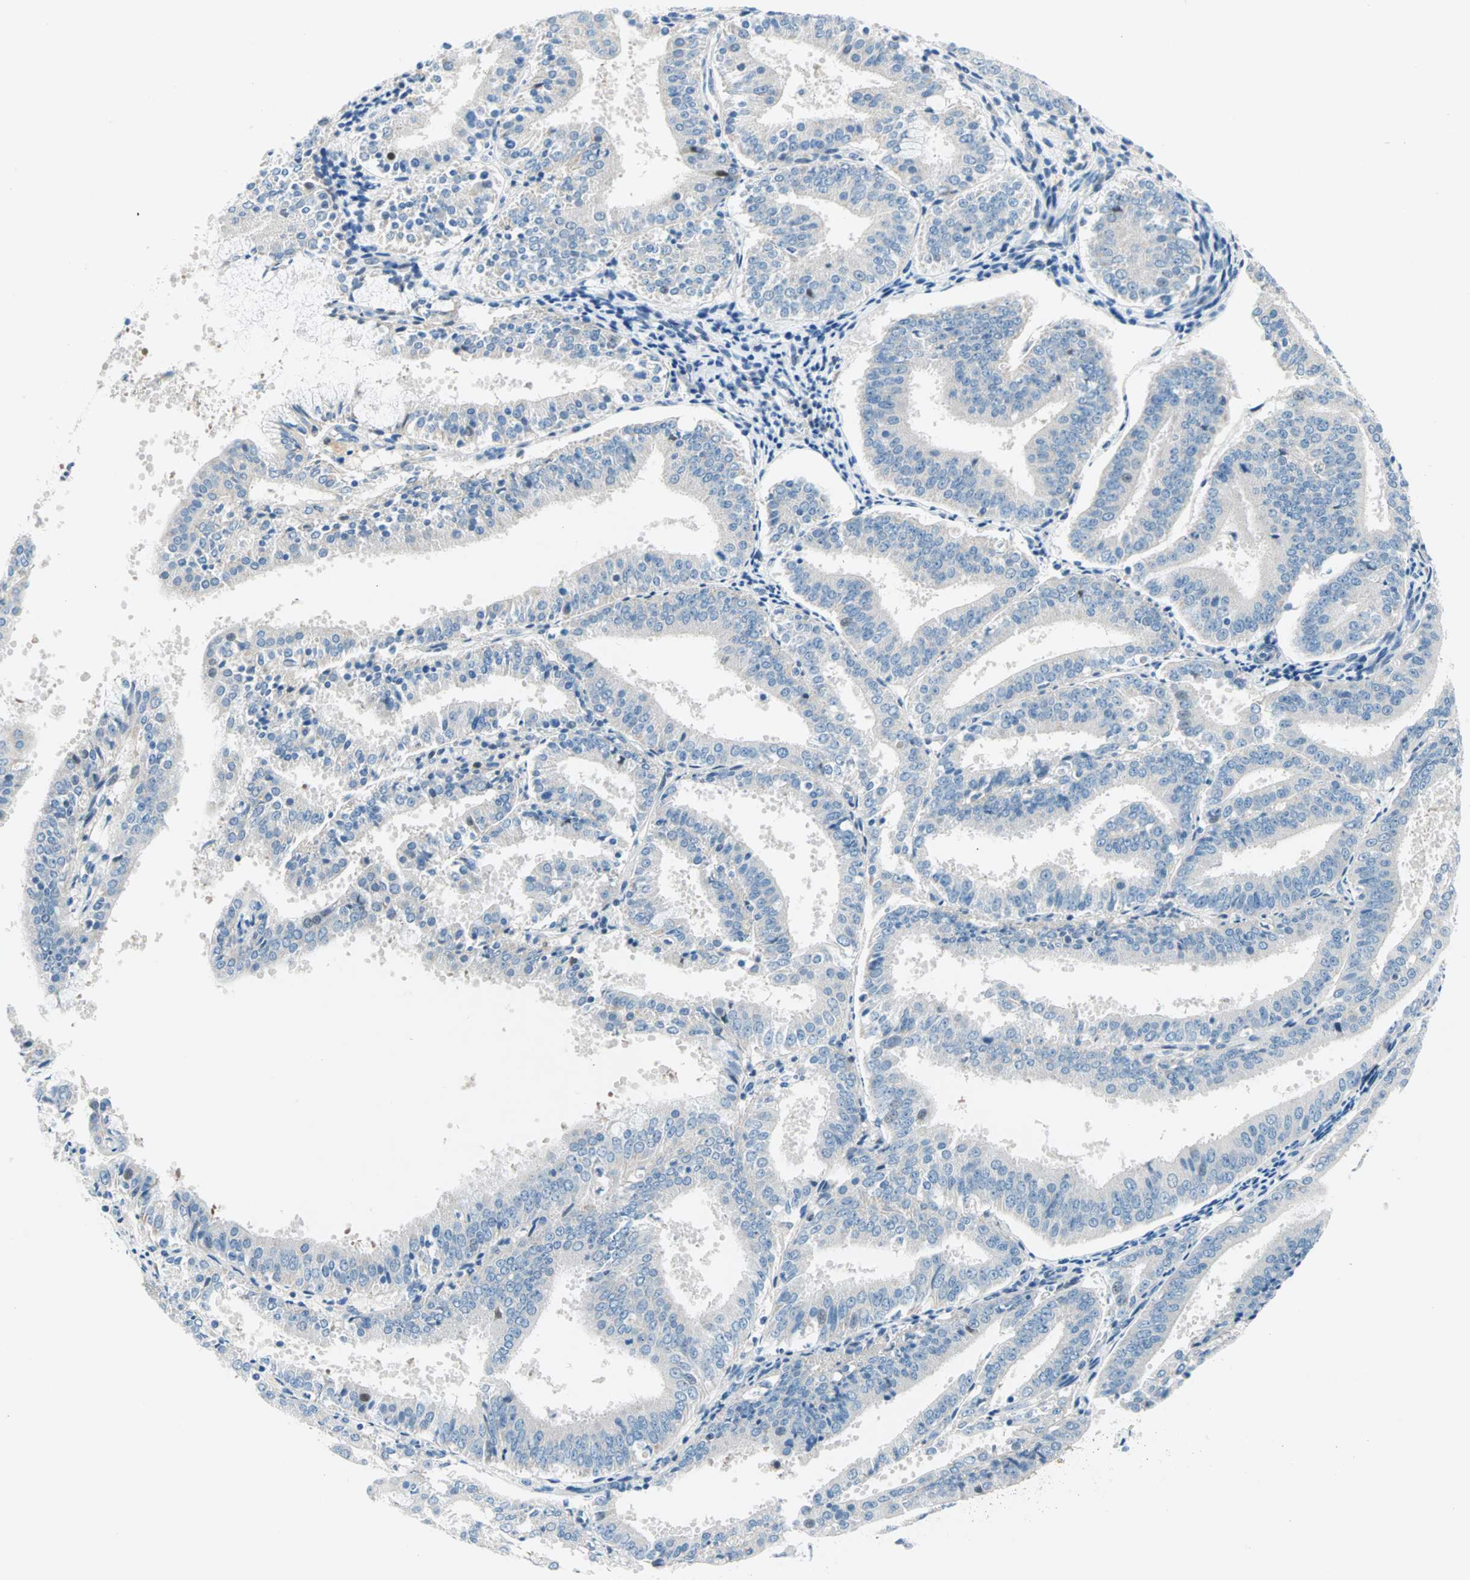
{"staining": {"intensity": "negative", "quantity": "none", "location": "none"}, "tissue": "endometrial cancer", "cell_type": "Tumor cells", "image_type": "cancer", "snomed": [{"axis": "morphology", "description": "Adenocarcinoma, NOS"}, {"axis": "topography", "description": "Endometrium"}], "caption": "Tumor cells show no significant protein staining in adenocarcinoma (endometrial).", "gene": "TMEM163", "patient": {"sex": "female", "age": 63}}